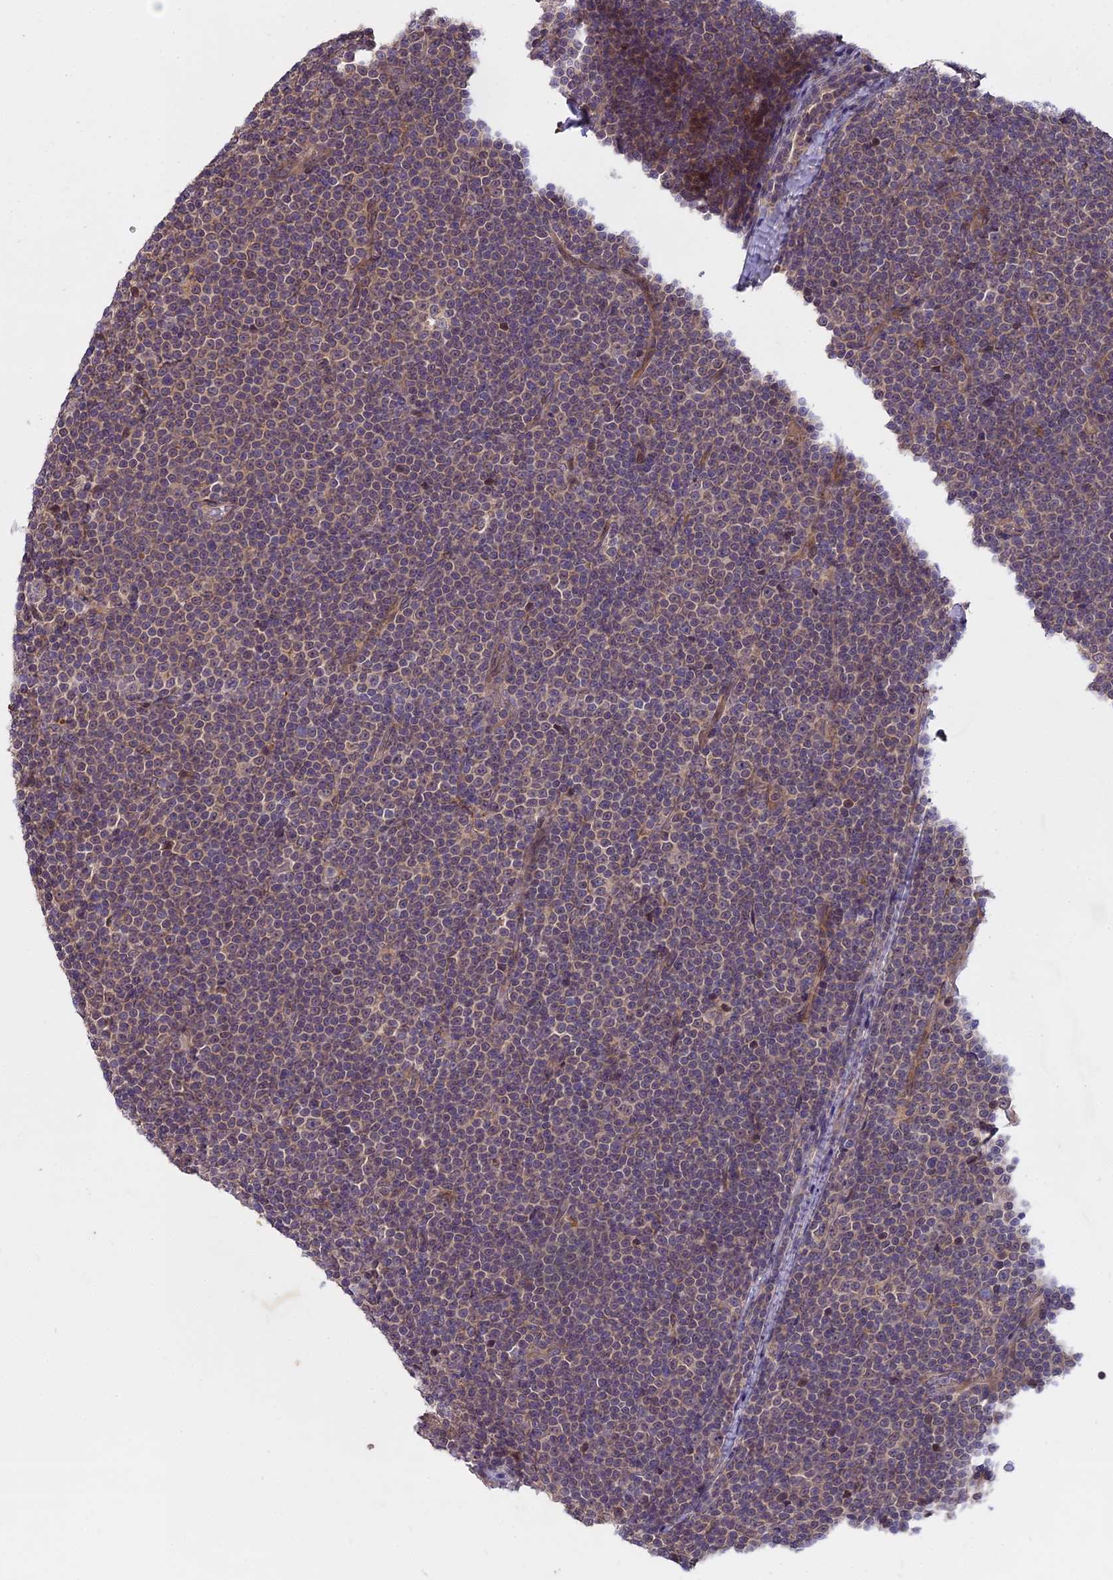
{"staining": {"intensity": "weak", "quantity": "<25%", "location": "cytoplasmic/membranous"}, "tissue": "lymphoma", "cell_type": "Tumor cells", "image_type": "cancer", "snomed": [{"axis": "morphology", "description": "Malignant lymphoma, non-Hodgkin's type, Low grade"}, {"axis": "topography", "description": "Lymph node"}], "caption": "Tumor cells are negative for protein expression in human lymphoma.", "gene": "MEMO1", "patient": {"sex": "female", "age": 67}}